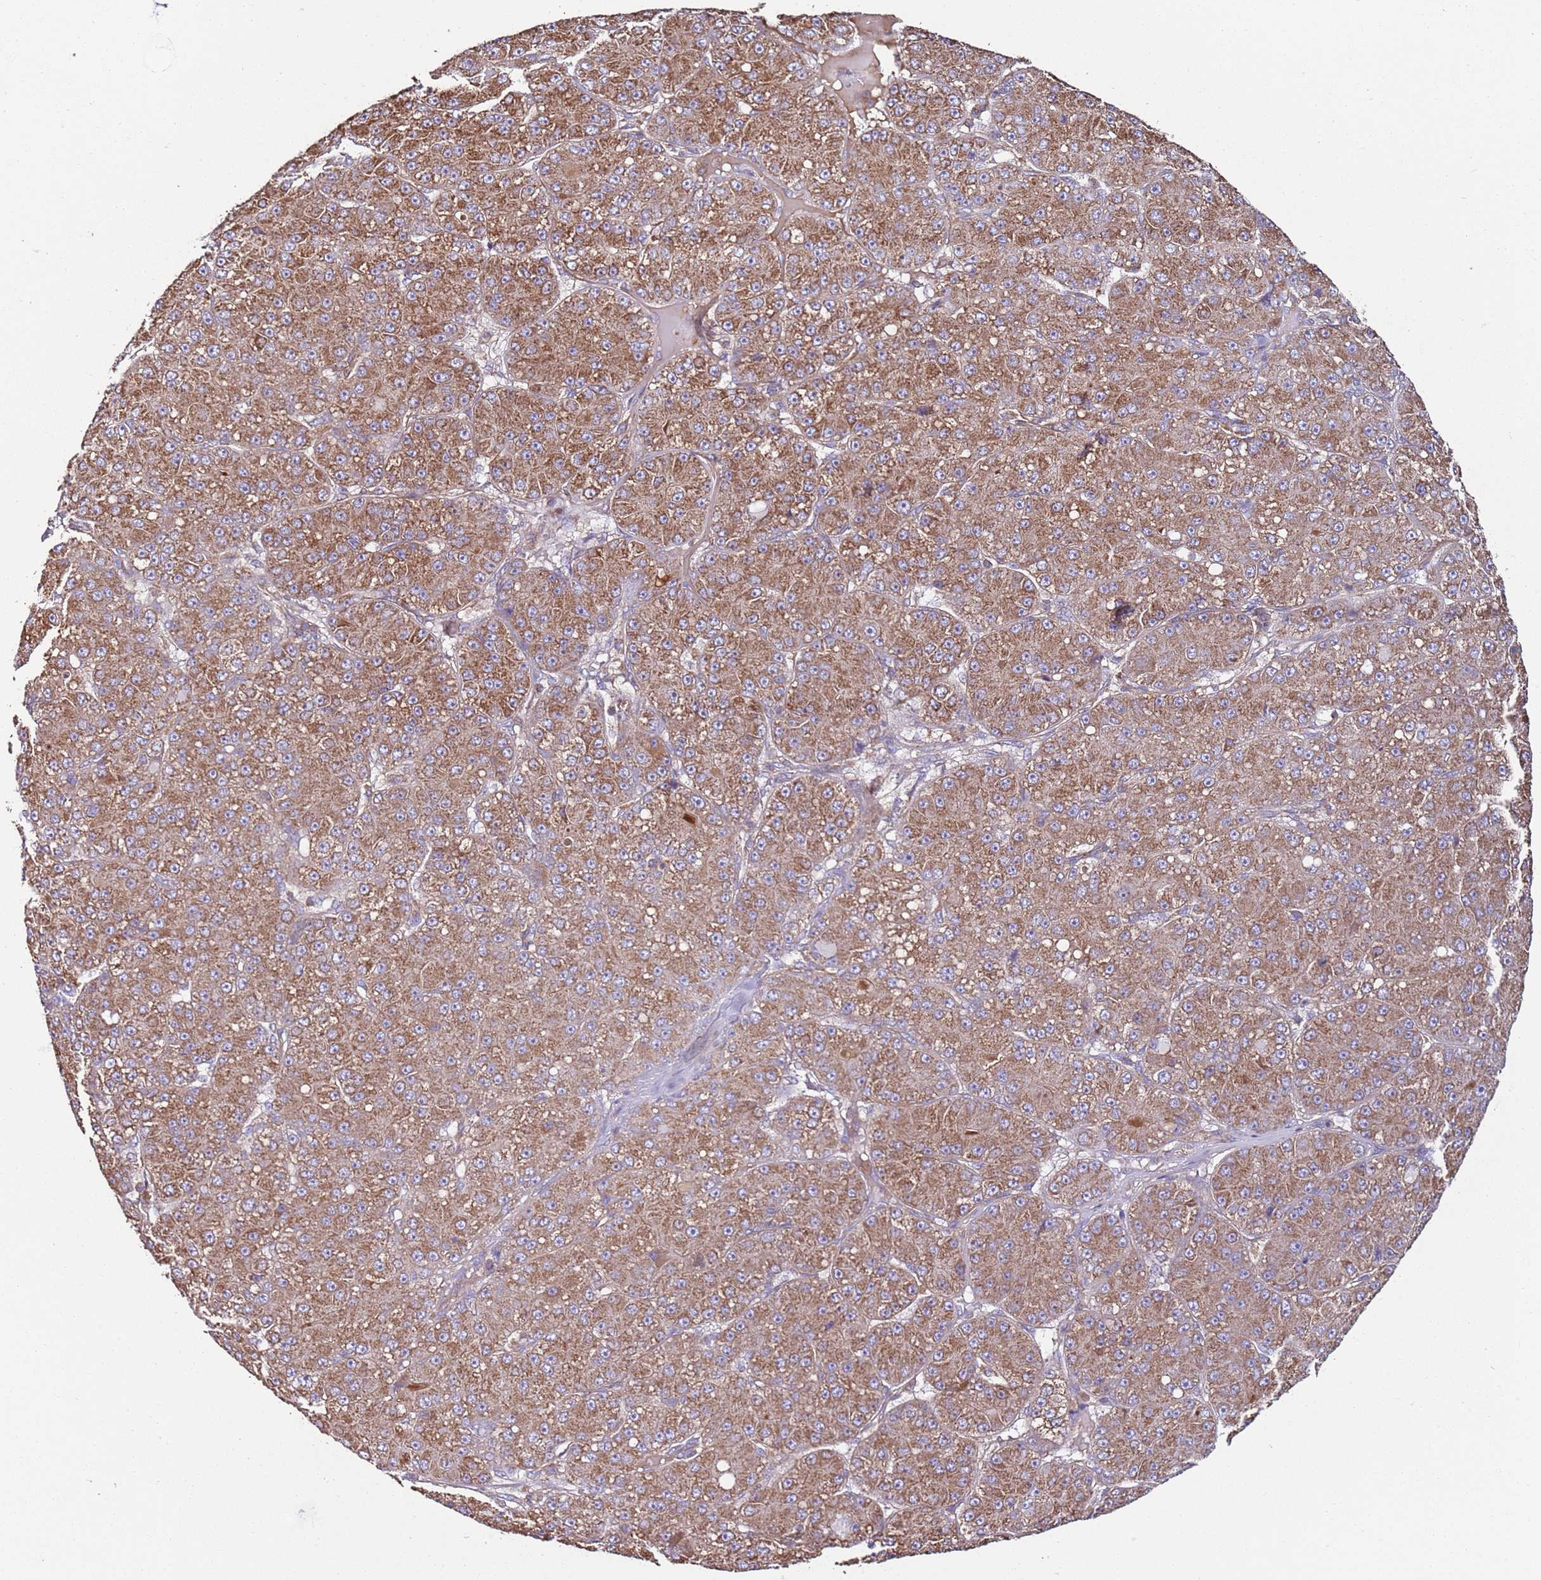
{"staining": {"intensity": "moderate", "quantity": ">75%", "location": "cytoplasmic/membranous"}, "tissue": "liver cancer", "cell_type": "Tumor cells", "image_type": "cancer", "snomed": [{"axis": "morphology", "description": "Carcinoma, Hepatocellular, NOS"}, {"axis": "topography", "description": "Liver"}], "caption": "Protein expression analysis of liver cancer reveals moderate cytoplasmic/membranous staining in approximately >75% of tumor cells.", "gene": "RMND5A", "patient": {"sex": "male", "age": 67}}